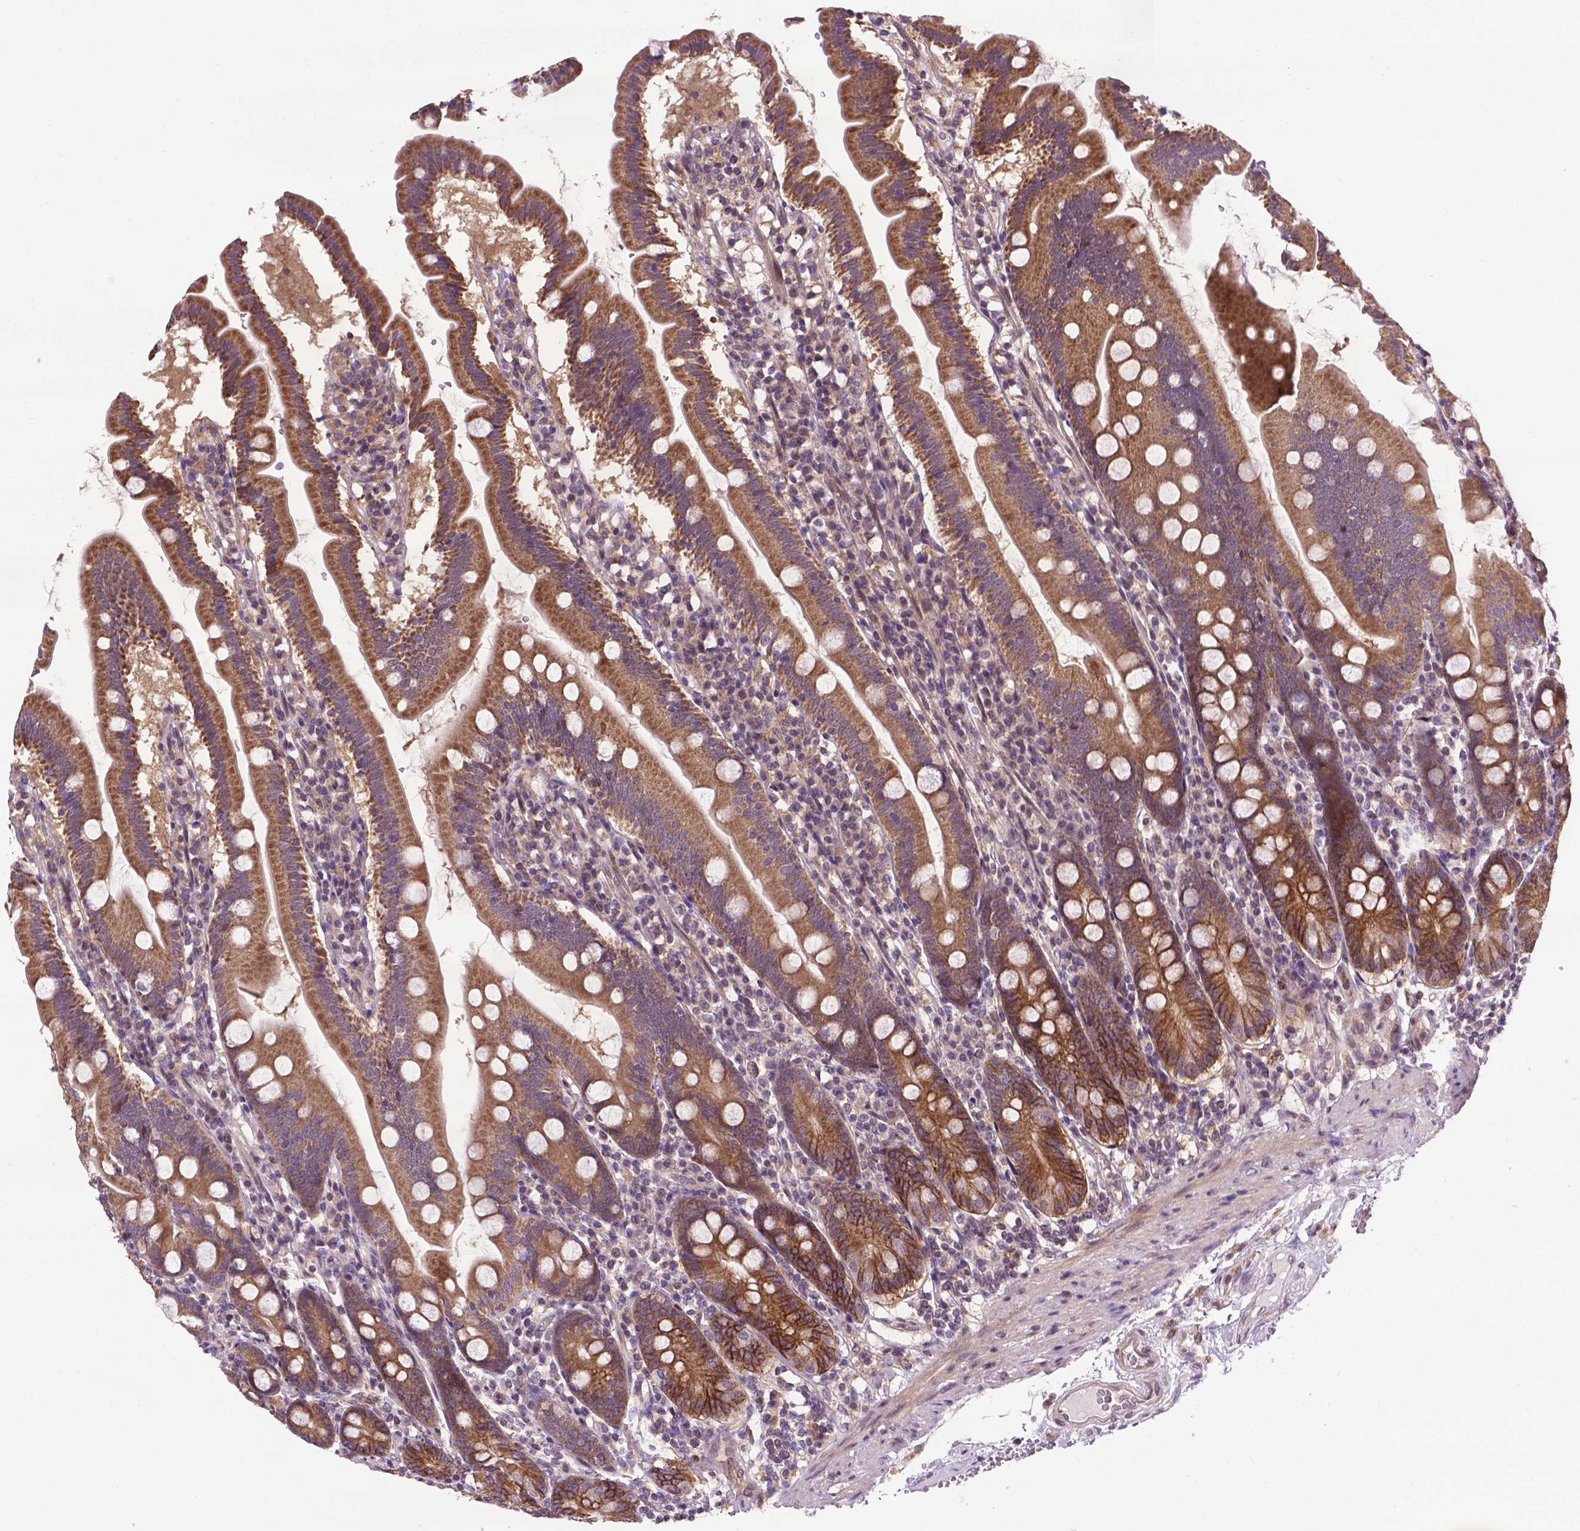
{"staining": {"intensity": "strong", "quantity": ">75%", "location": "cytoplasmic/membranous"}, "tissue": "duodenum", "cell_type": "Glandular cells", "image_type": "normal", "snomed": [{"axis": "morphology", "description": "Normal tissue, NOS"}, {"axis": "topography", "description": "Duodenum"}], "caption": "Immunohistochemical staining of normal human duodenum displays >75% levels of strong cytoplasmic/membranous protein staining in about >75% of glandular cells.", "gene": "SPNS2", "patient": {"sex": "female", "age": 67}}